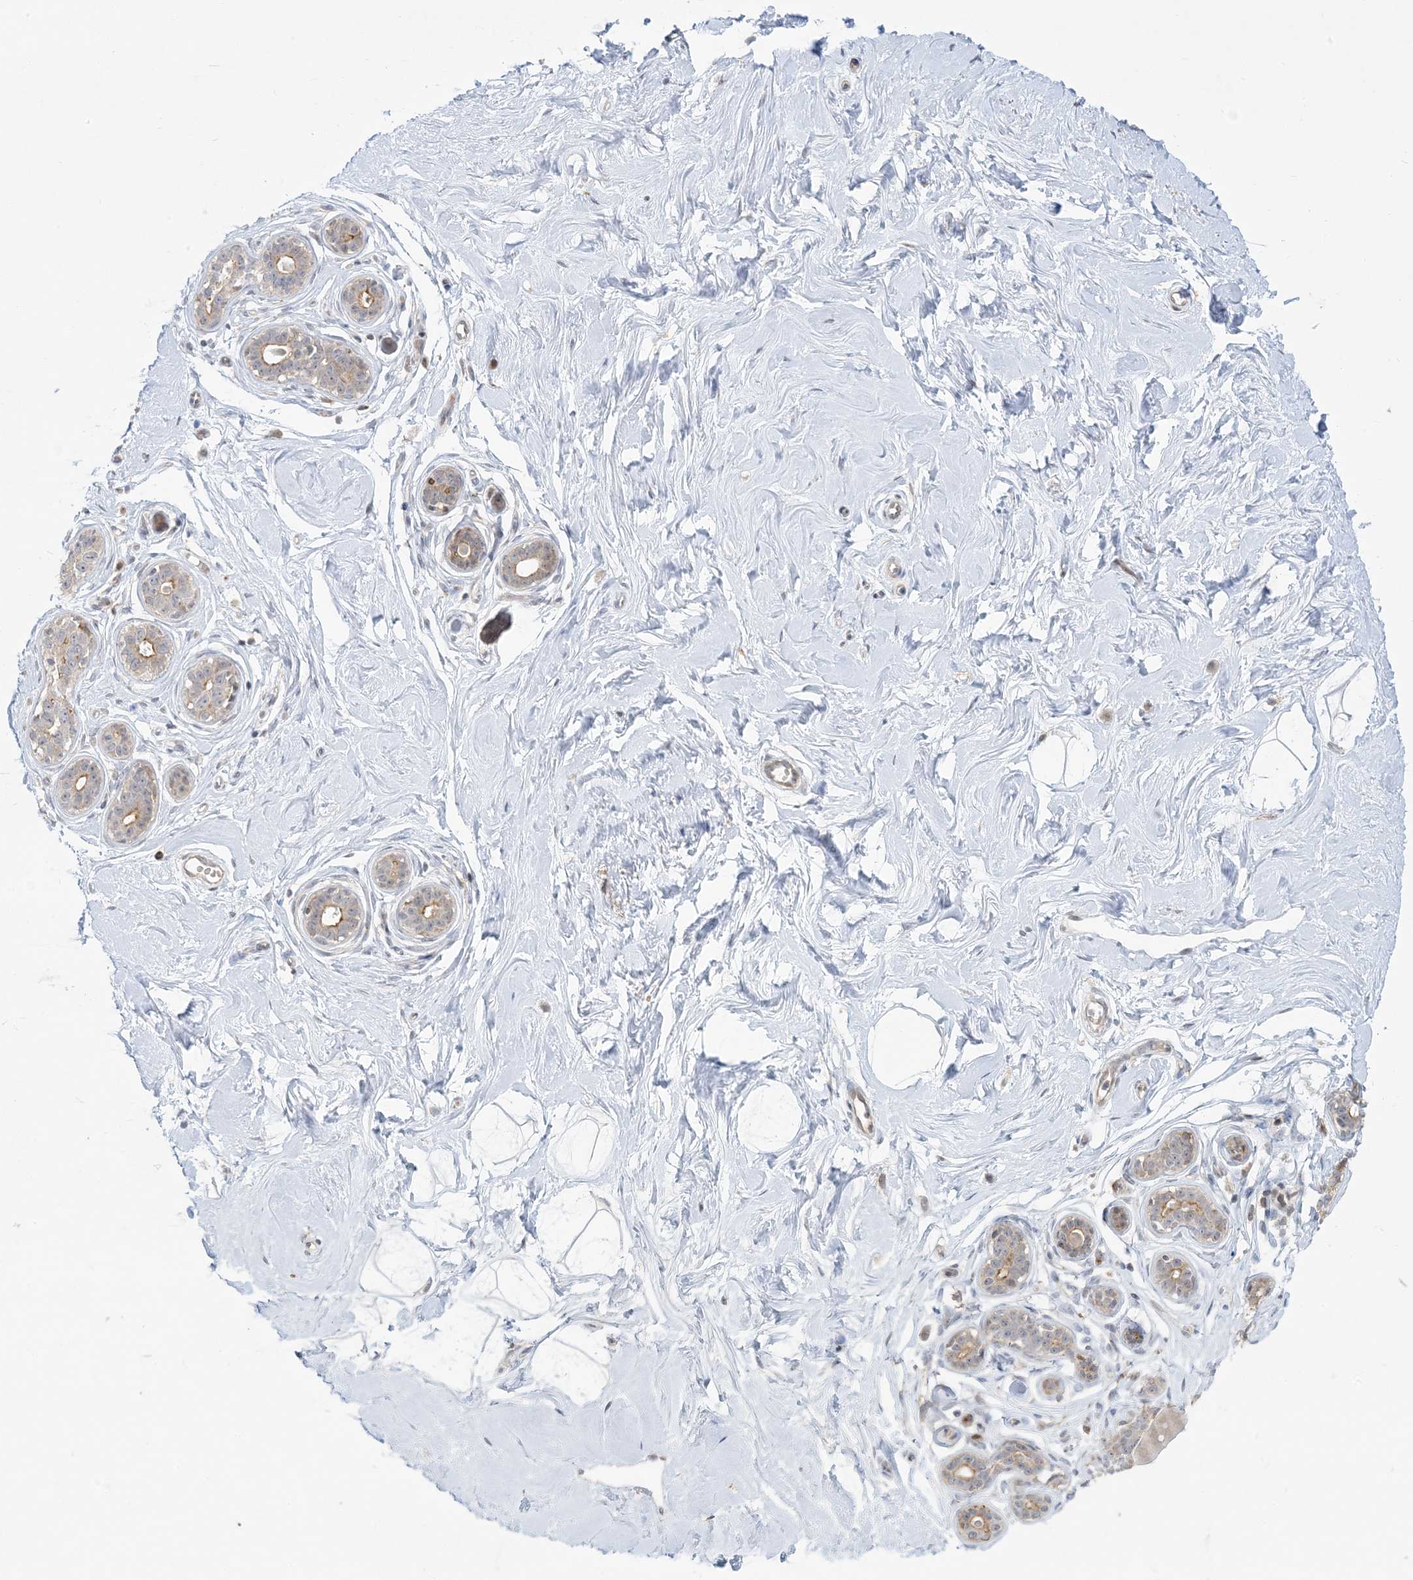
{"staining": {"intensity": "weak", "quantity": "25%-75%", "location": "cytoplasmic/membranous"}, "tissue": "breast", "cell_type": "Adipocytes", "image_type": "normal", "snomed": [{"axis": "morphology", "description": "Normal tissue, NOS"}, {"axis": "morphology", "description": "Adenoma, NOS"}, {"axis": "topography", "description": "Breast"}], "caption": "A low amount of weak cytoplasmic/membranous expression is seen in about 25%-75% of adipocytes in unremarkable breast. (brown staining indicates protein expression, while blue staining denotes nuclei).", "gene": "PRRT3", "patient": {"sex": "female", "age": 23}}